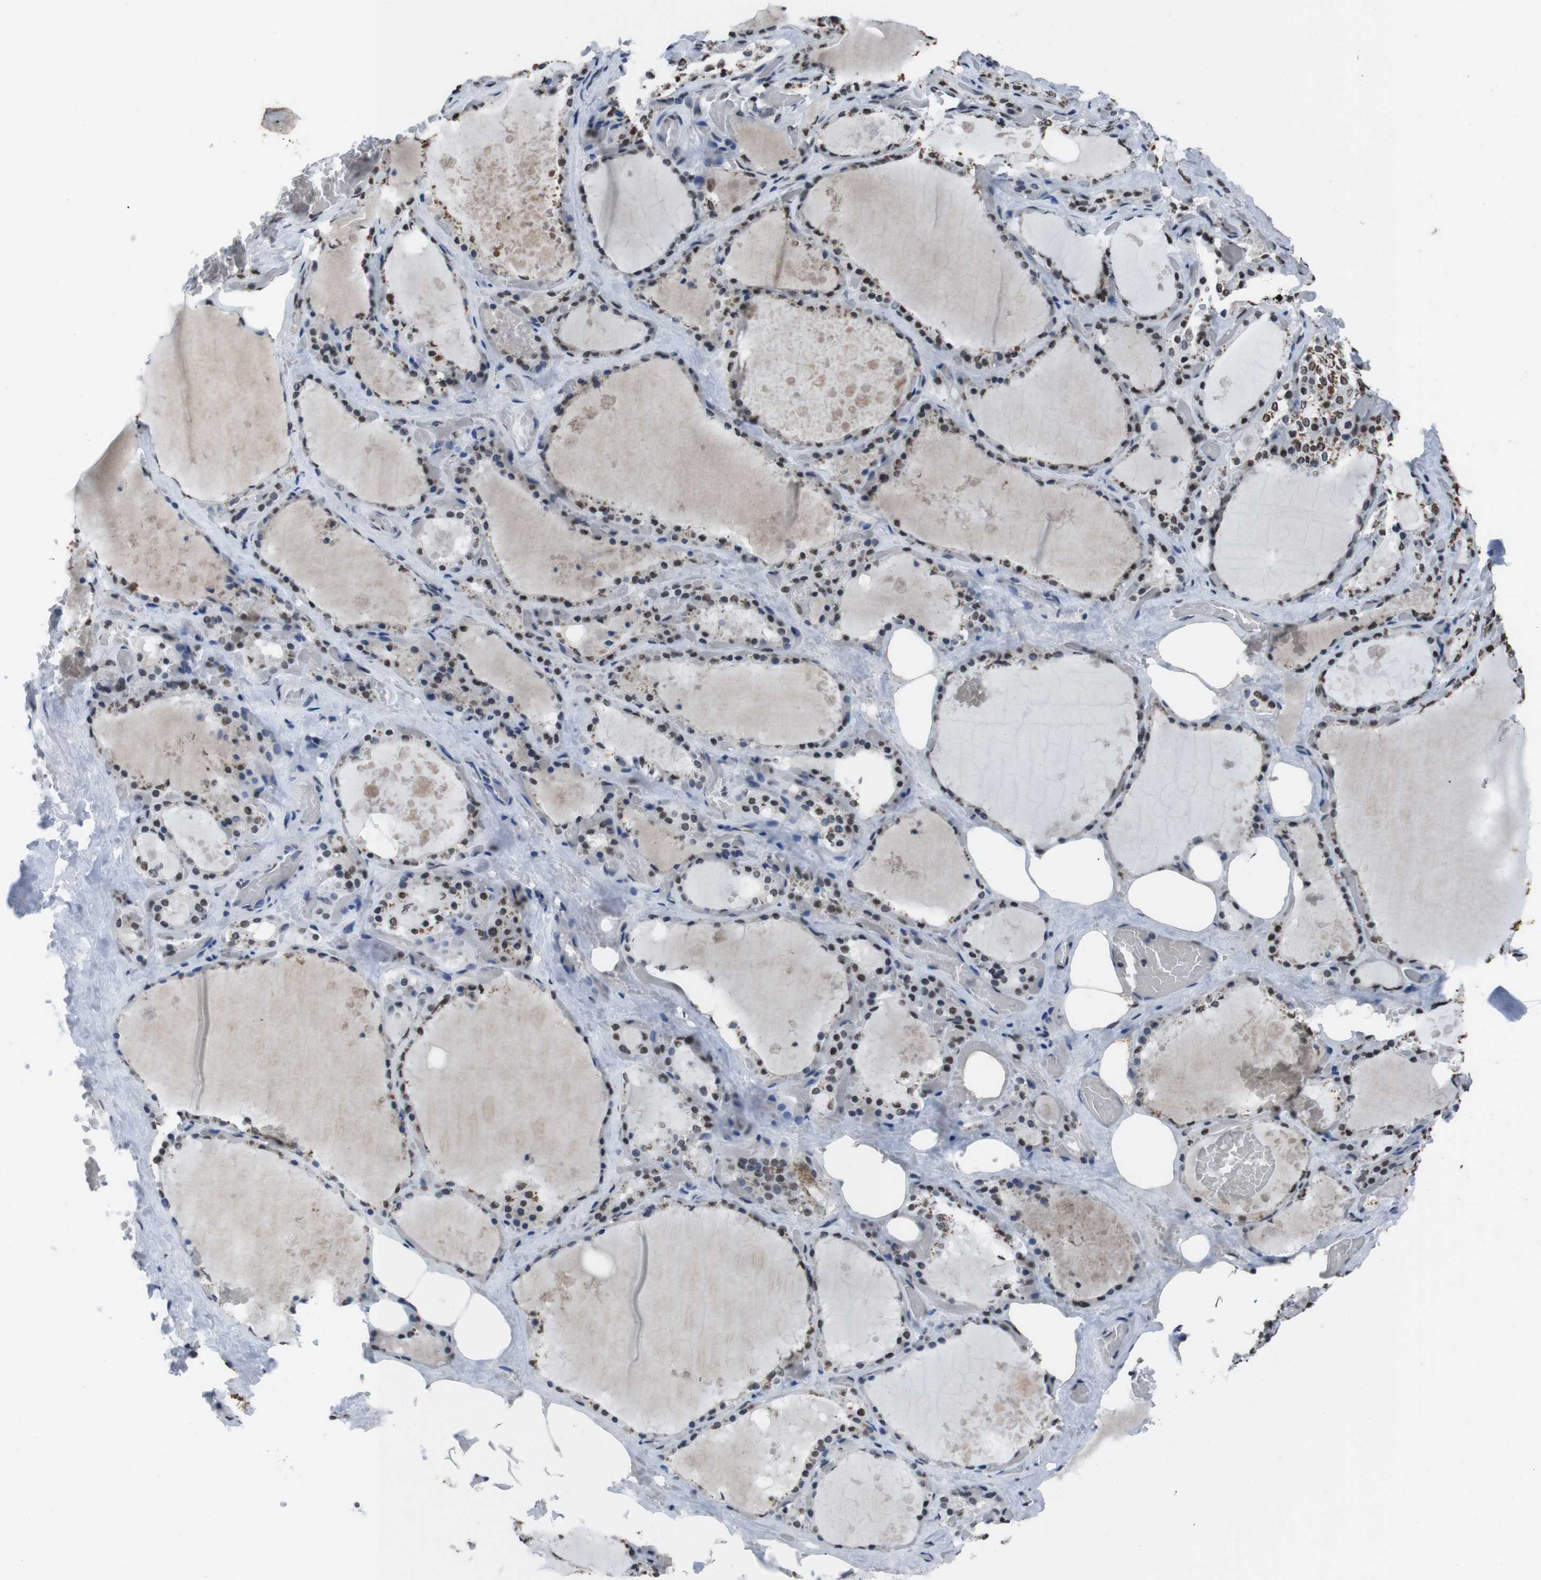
{"staining": {"intensity": "strong", "quantity": ">75%", "location": "nuclear"}, "tissue": "thyroid gland", "cell_type": "Glandular cells", "image_type": "normal", "snomed": [{"axis": "morphology", "description": "Normal tissue, NOS"}, {"axis": "topography", "description": "Thyroid gland"}], "caption": "Glandular cells show high levels of strong nuclear staining in about >75% of cells in normal thyroid gland.", "gene": "PIP4P2", "patient": {"sex": "male", "age": 61}}